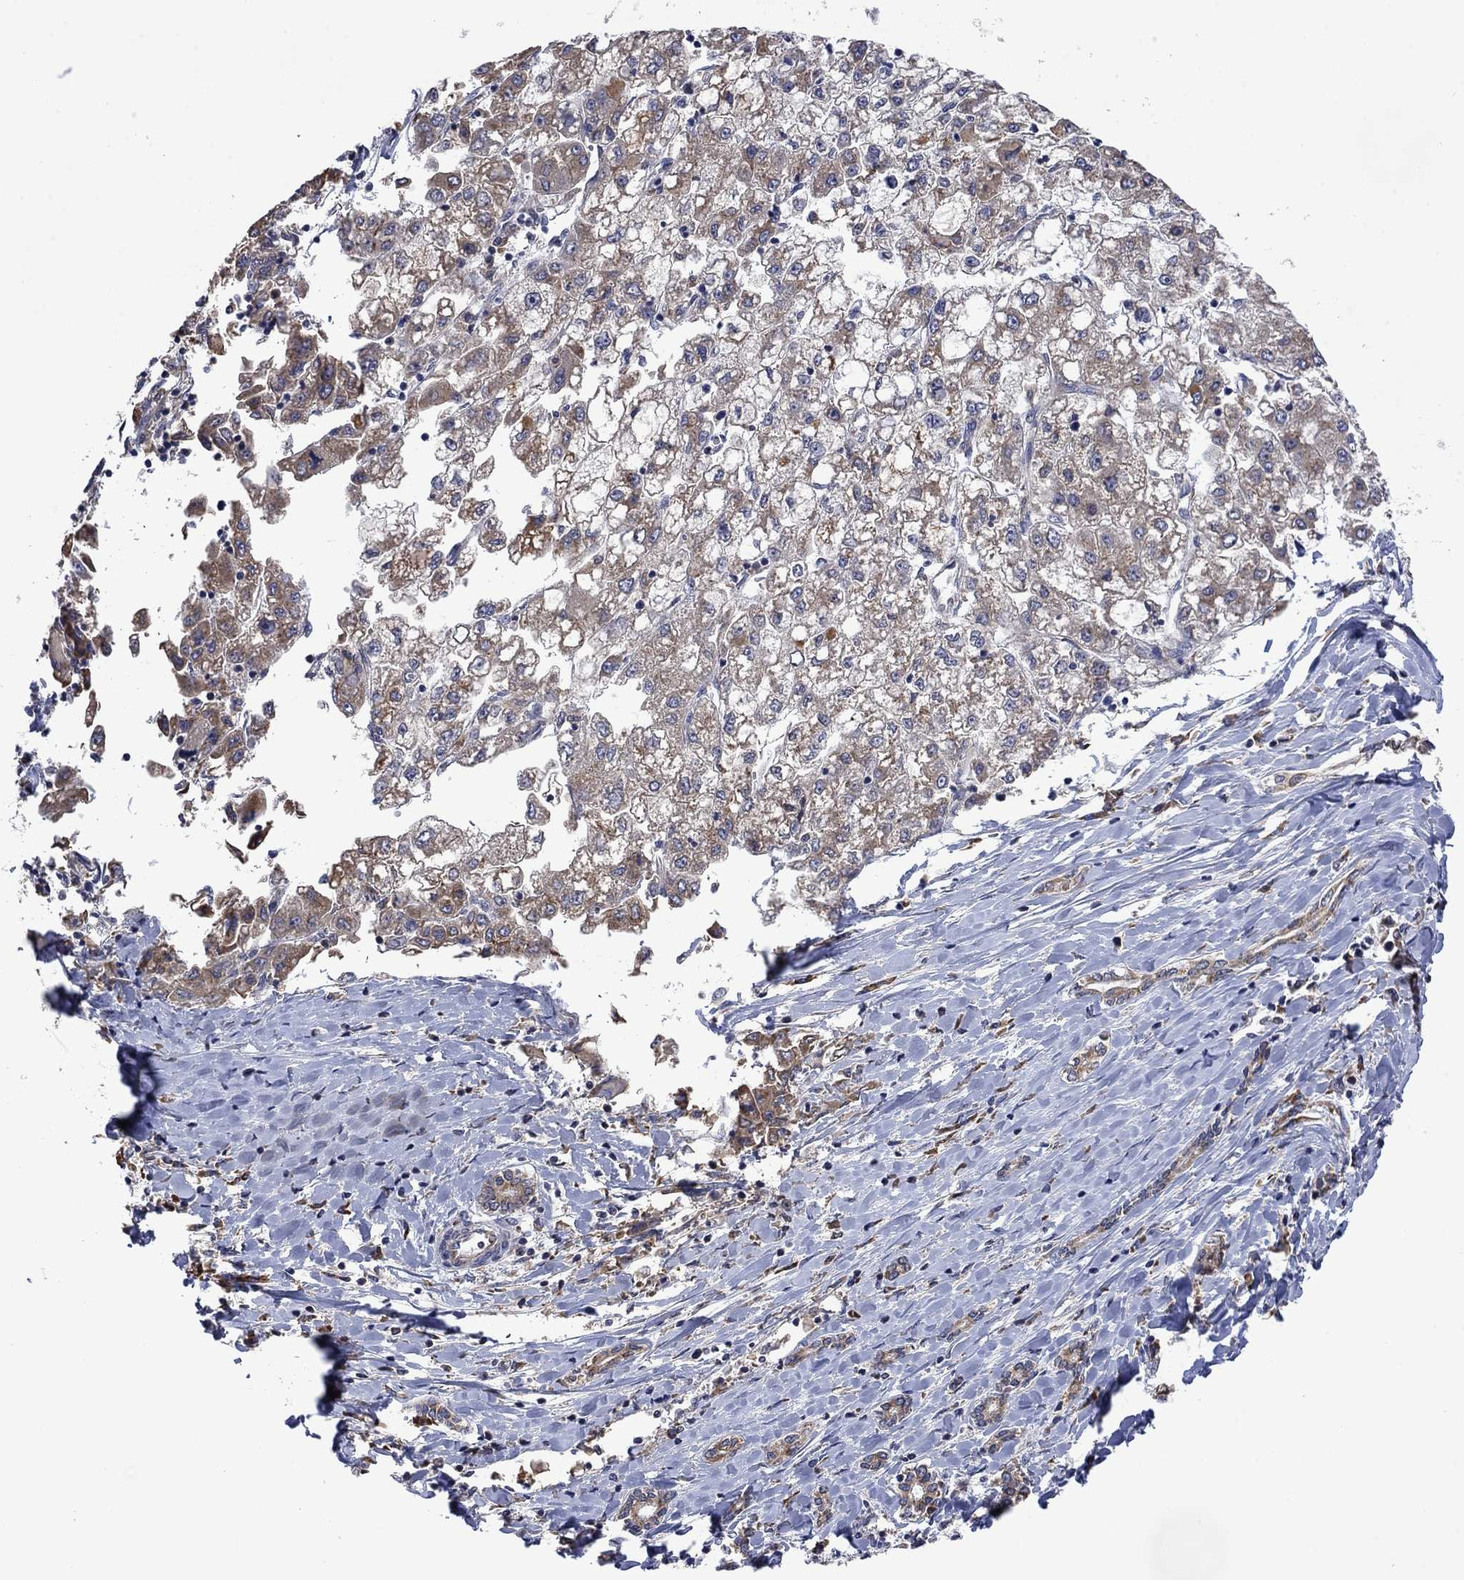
{"staining": {"intensity": "moderate", "quantity": "25%-75%", "location": "cytoplasmic/membranous"}, "tissue": "liver cancer", "cell_type": "Tumor cells", "image_type": "cancer", "snomed": [{"axis": "morphology", "description": "Carcinoma, Hepatocellular, NOS"}, {"axis": "topography", "description": "Liver"}], "caption": "There is medium levels of moderate cytoplasmic/membranous expression in tumor cells of hepatocellular carcinoma (liver), as demonstrated by immunohistochemical staining (brown color).", "gene": "FURIN", "patient": {"sex": "male", "age": 40}}